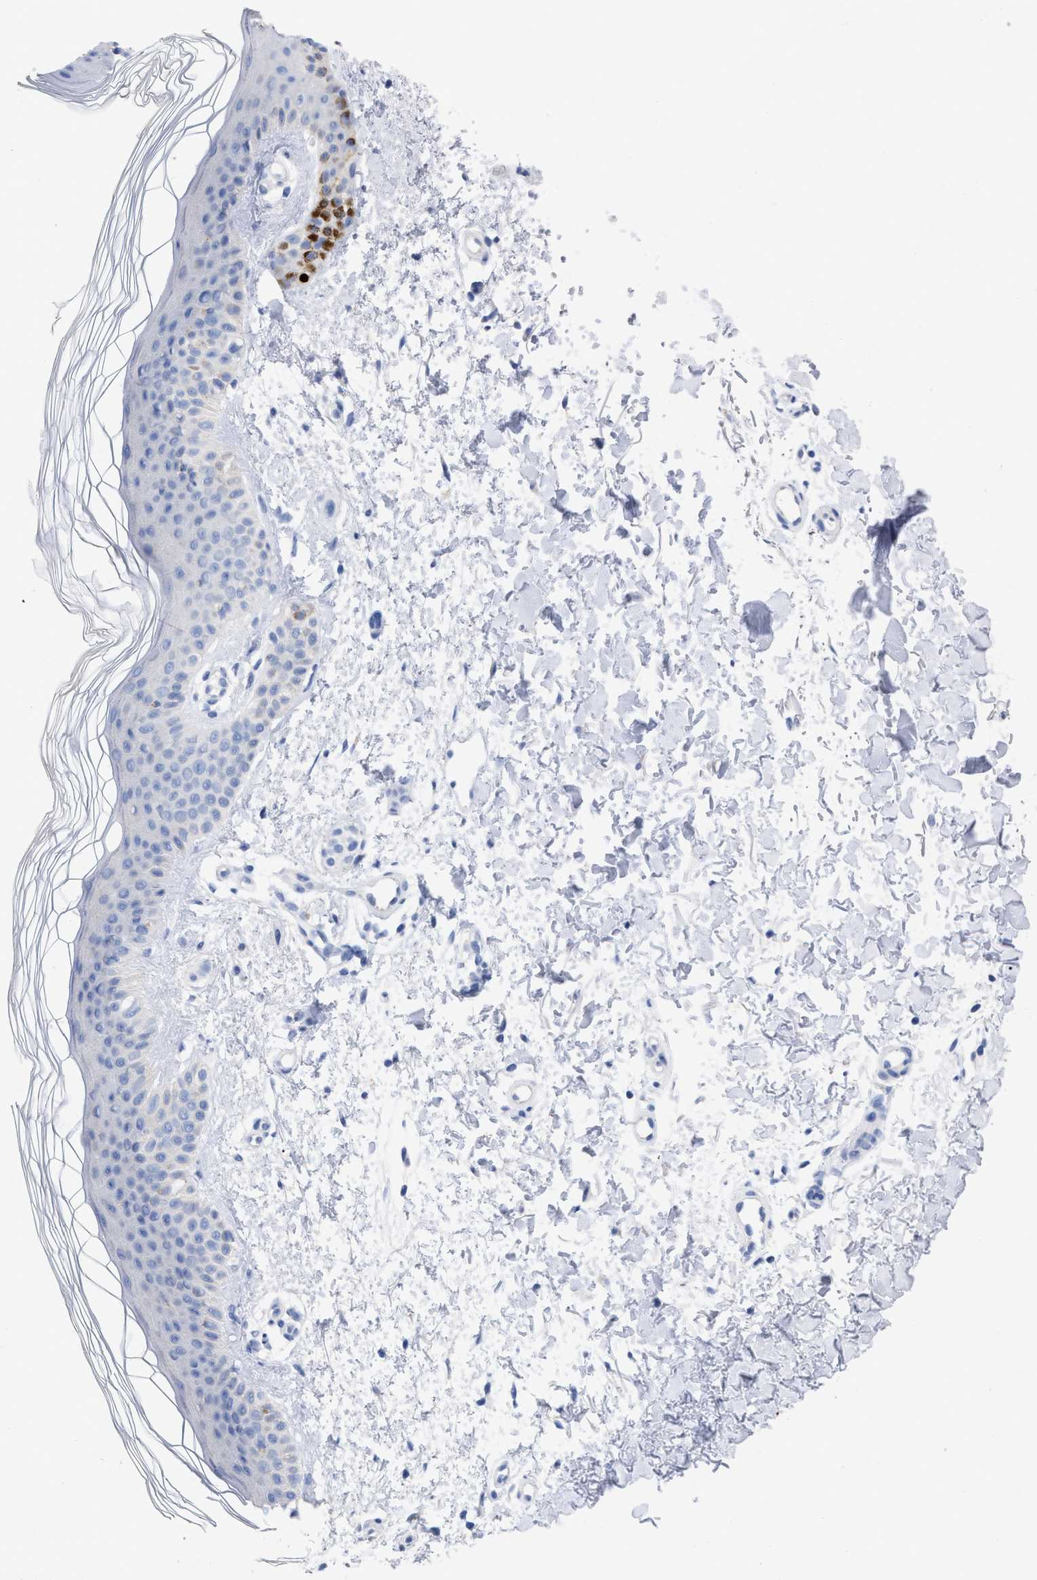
{"staining": {"intensity": "negative", "quantity": "none", "location": "none"}, "tissue": "skin", "cell_type": "Fibroblasts", "image_type": "normal", "snomed": [{"axis": "morphology", "description": "Normal tissue, NOS"}, {"axis": "morphology", "description": "Malignant melanoma, NOS"}, {"axis": "topography", "description": "Skin"}], "caption": "Immunohistochemistry (IHC) image of benign skin stained for a protein (brown), which reveals no expression in fibroblasts.", "gene": "HAPLN1", "patient": {"sex": "male", "age": 83}}